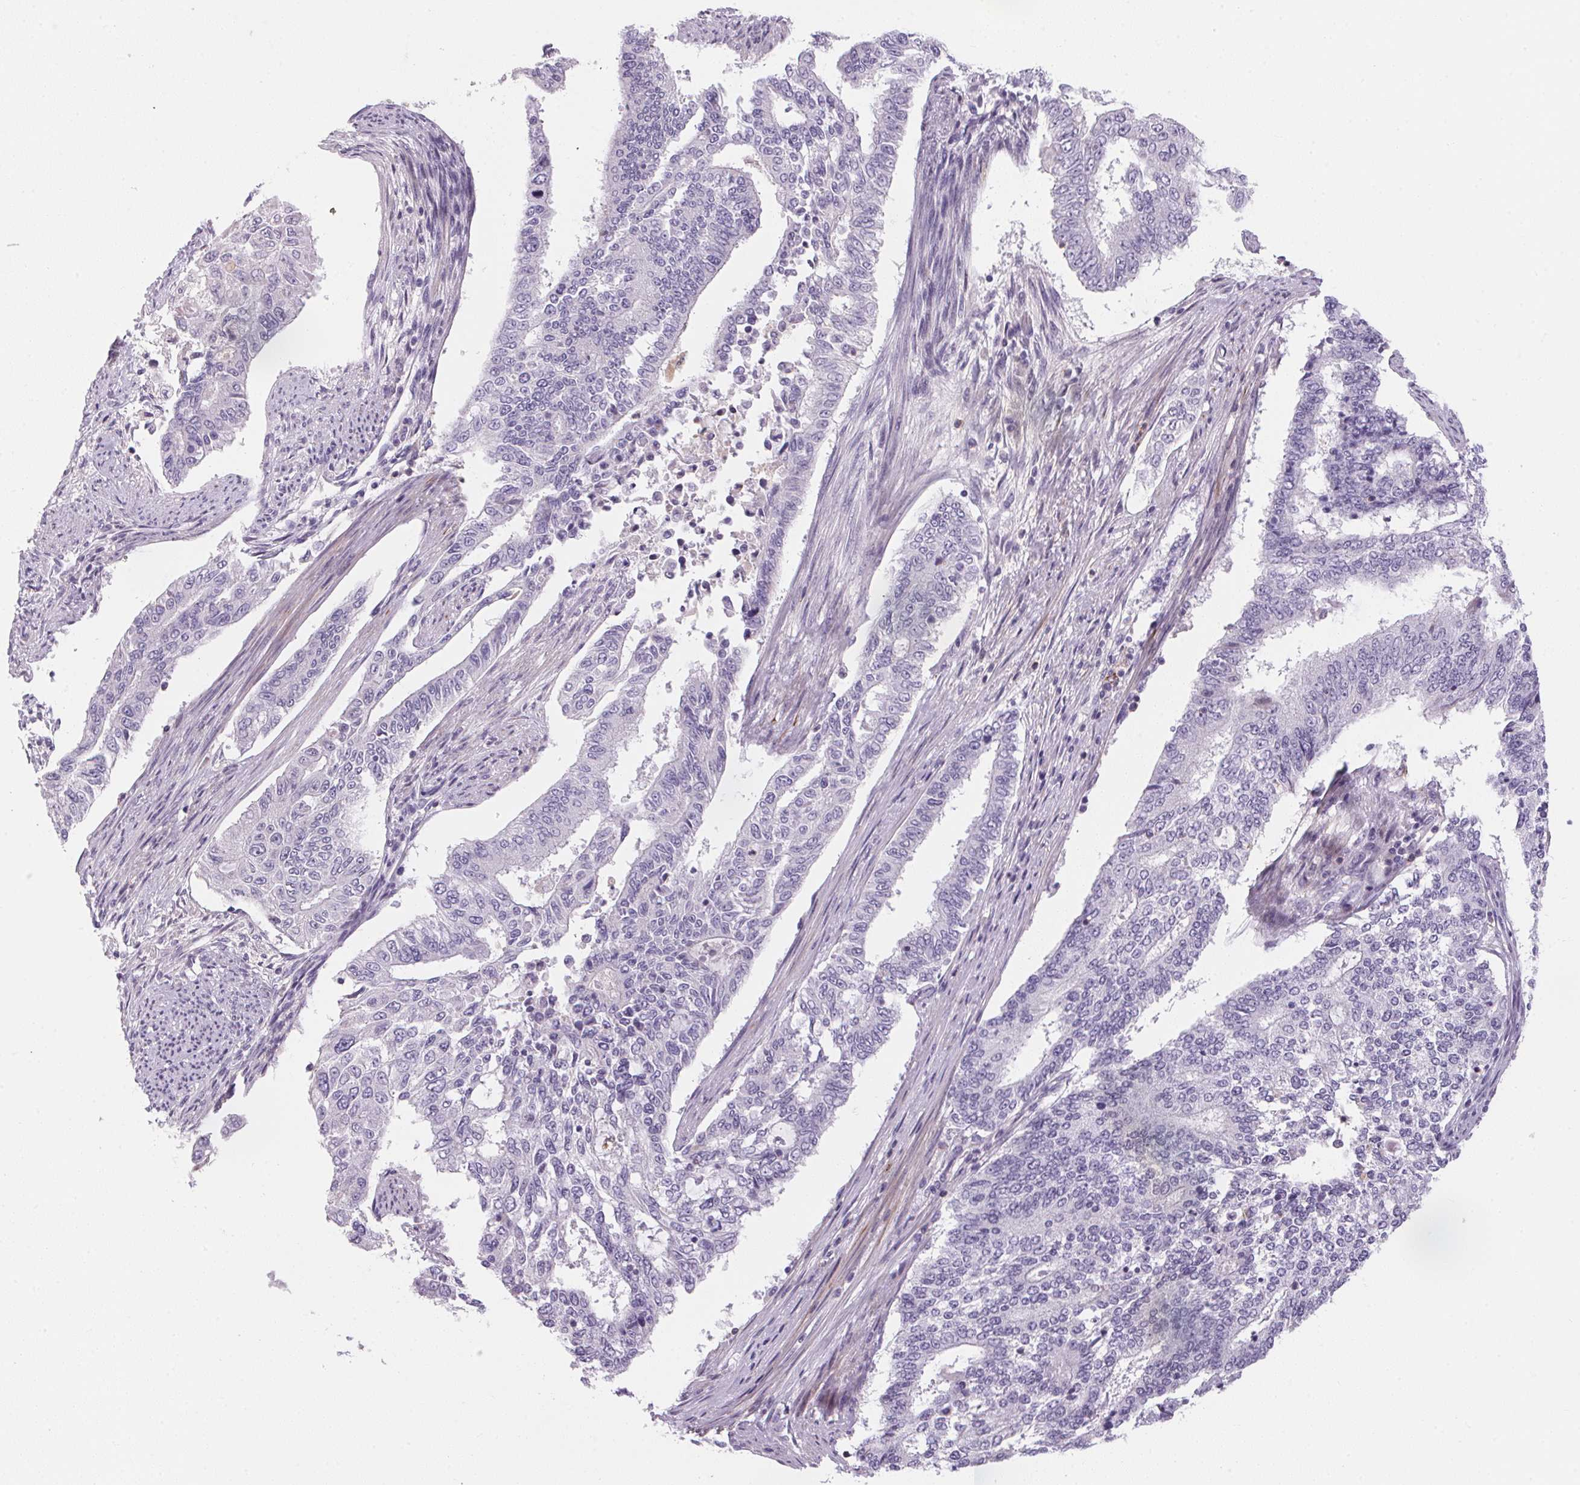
{"staining": {"intensity": "negative", "quantity": "none", "location": "none"}, "tissue": "endometrial cancer", "cell_type": "Tumor cells", "image_type": "cancer", "snomed": [{"axis": "morphology", "description": "Adenocarcinoma, NOS"}, {"axis": "topography", "description": "Uterus"}], "caption": "IHC micrograph of neoplastic tissue: adenocarcinoma (endometrial) stained with DAB reveals no significant protein staining in tumor cells.", "gene": "ECPAS", "patient": {"sex": "female", "age": 59}}